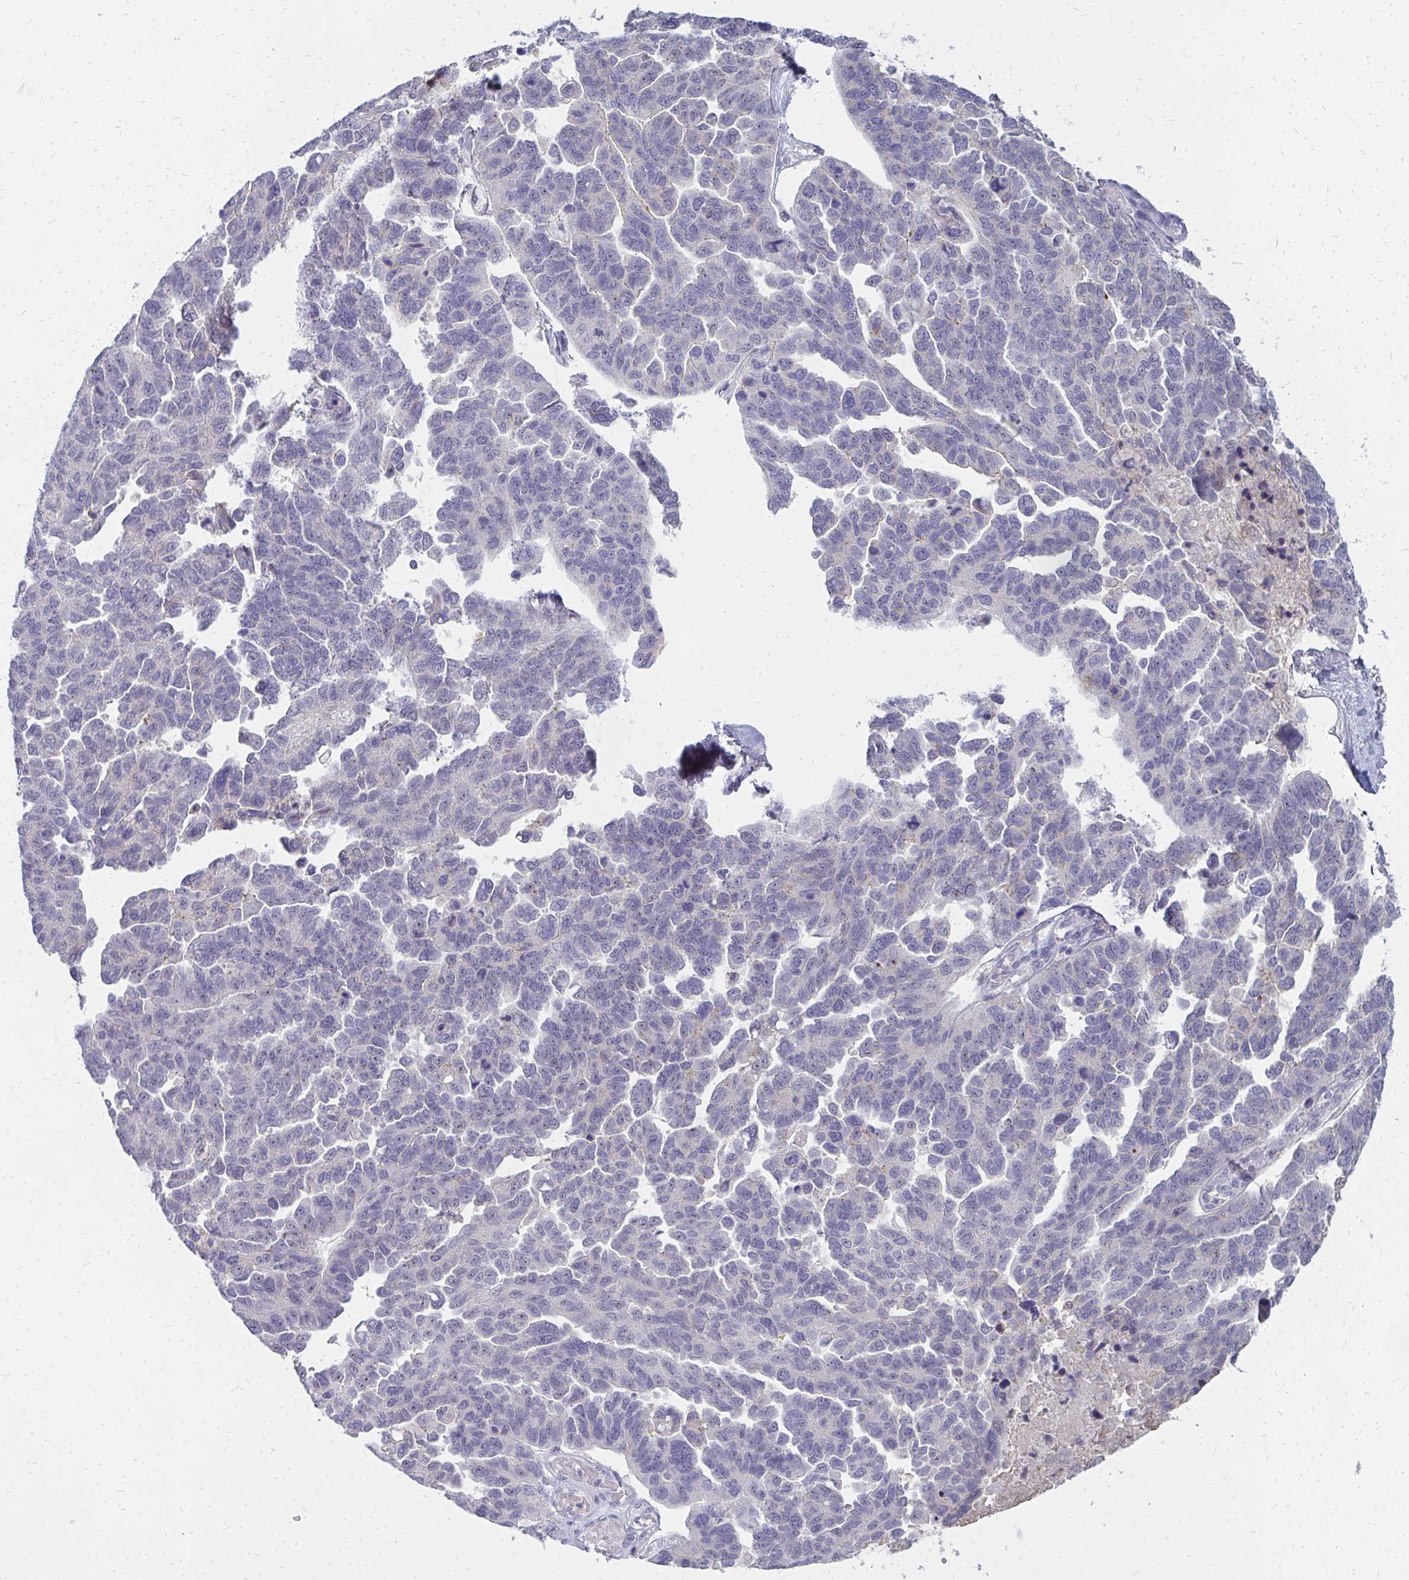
{"staining": {"intensity": "negative", "quantity": "none", "location": "none"}, "tissue": "ovarian cancer", "cell_type": "Tumor cells", "image_type": "cancer", "snomed": [{"axis": "morphology", "description": "Cystadenocarcinoma, serous, NOS"}, {"axis": "topography", "description": "Ovary"}], "caption": "Immunohistochemistry (IHC) image of human serous cystadenocarcinoma (ovarian) stained for a protein (brown), which displays no staining in tumor cells. Brightfield microscopy of IHC stained with DAB (brown) and hematoxylin (blue), captured at high magnification.", "gene": "FAM9A", "patient": {"sex": "female", "age": 64}}